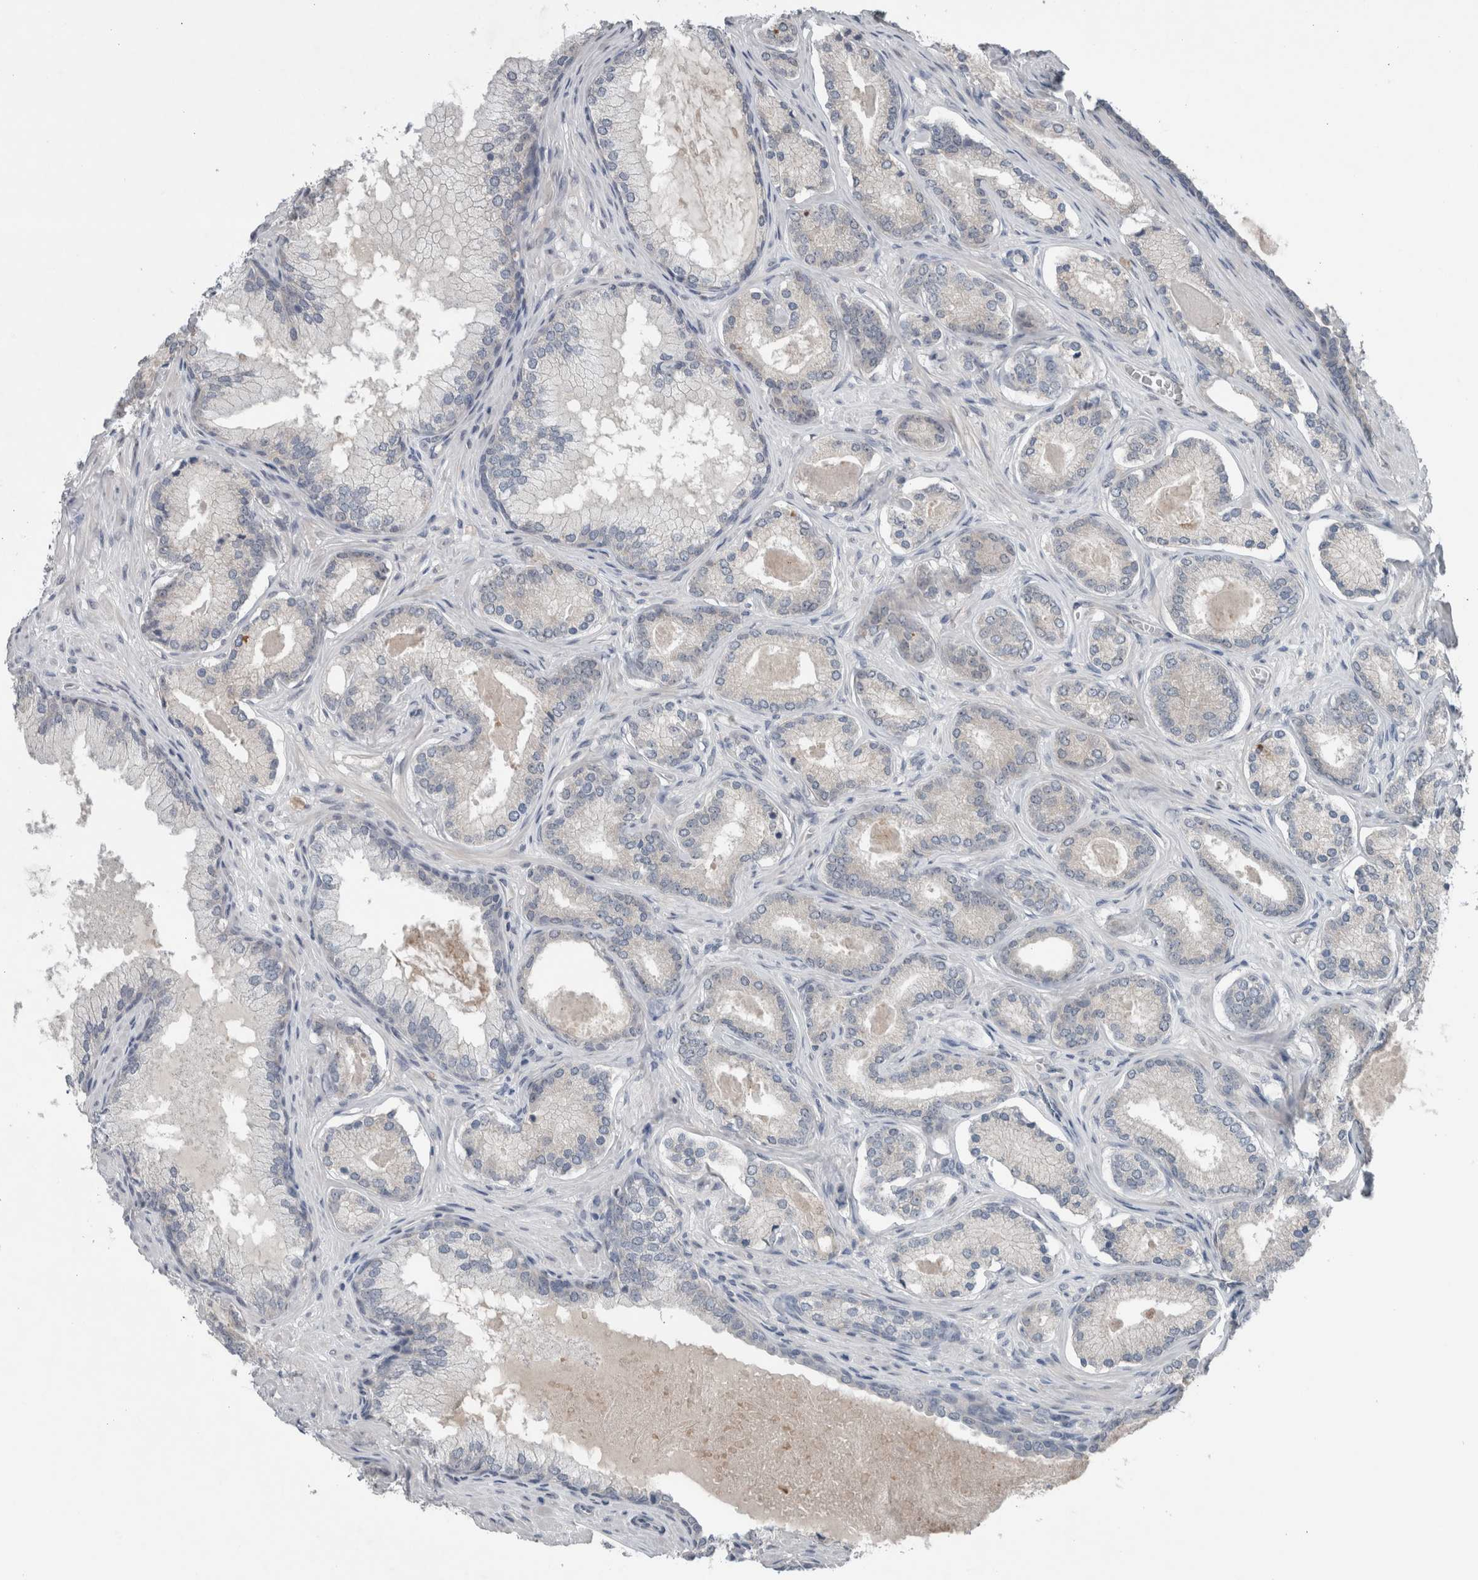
{"staining": {"intensity": "negative", "quantity": "none", "location": "none"}, "tissue": "prostate cancer", "cell_type": "Tumor cells", "image_type": "cancer", "snomed": [{"axis": "morphology", "description": "Adenocarcinoma, Low grade"}, {"axis": "topography", "description": "Prostate"}], "caption": "High magnification brightfield microscopy of prostate cancer stained with DAB (brown) and counterstained with hematoxylin (blue): tumor cells show no significant expression.", "gene": "CRNN", "patient": {"sex": "male", "age": 70}}